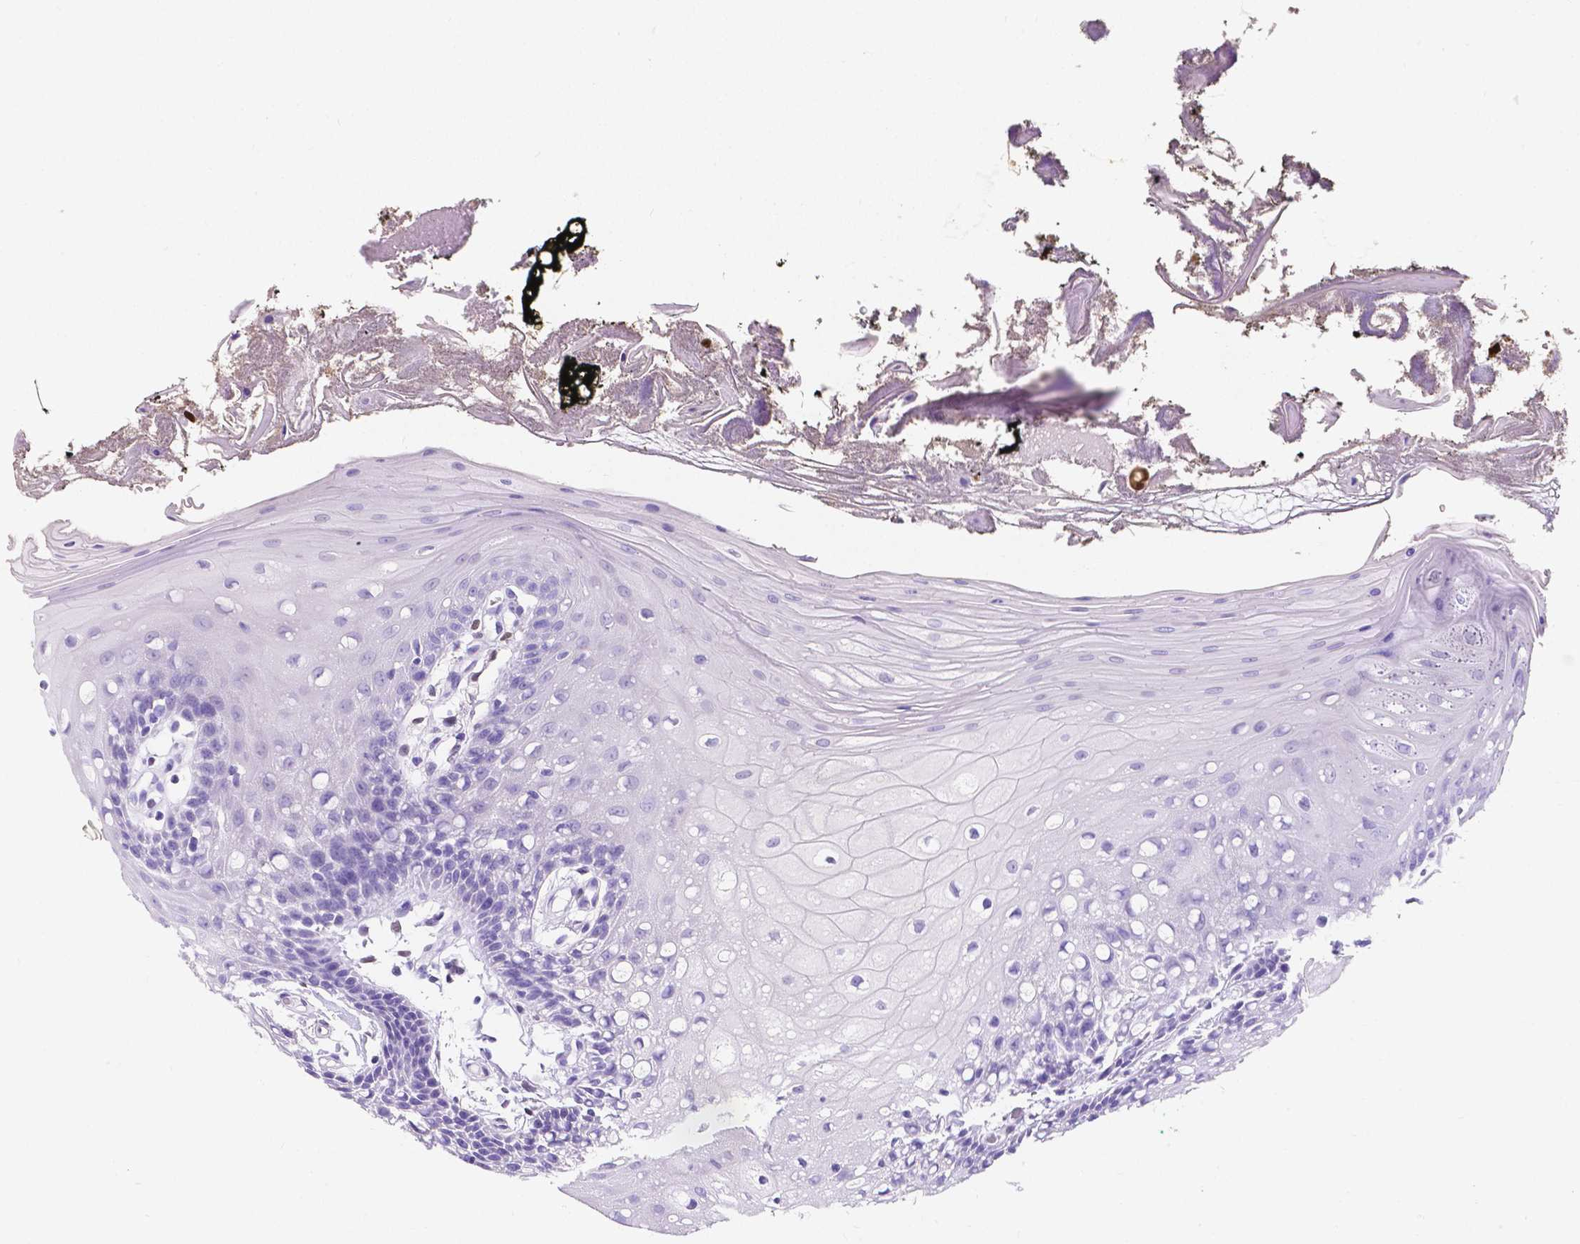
{"staining": {"intensity": "negative", "quantity": "none", "location": "none"}, "tissue": "oral mucosa", "cell_type": "Squamous epithelial cells", "image_type": "normal", "snomed": [{"axis": "morphology", "description": "Normal tissue, NOS"}, {"axis": "morphology", "description": "Squamous cell carcinoma, NOS"}, {"axis": "topography", "description": "Oral tissue"}, {"axis": "topography", "description": "Head-Neck"}], "caption": "The photomicrograph shows no staining of squamous epithelial cells in unremarkable oral mucosa.", "gene": "SATB2", "patient": {"sex": "male", "age": 69}}